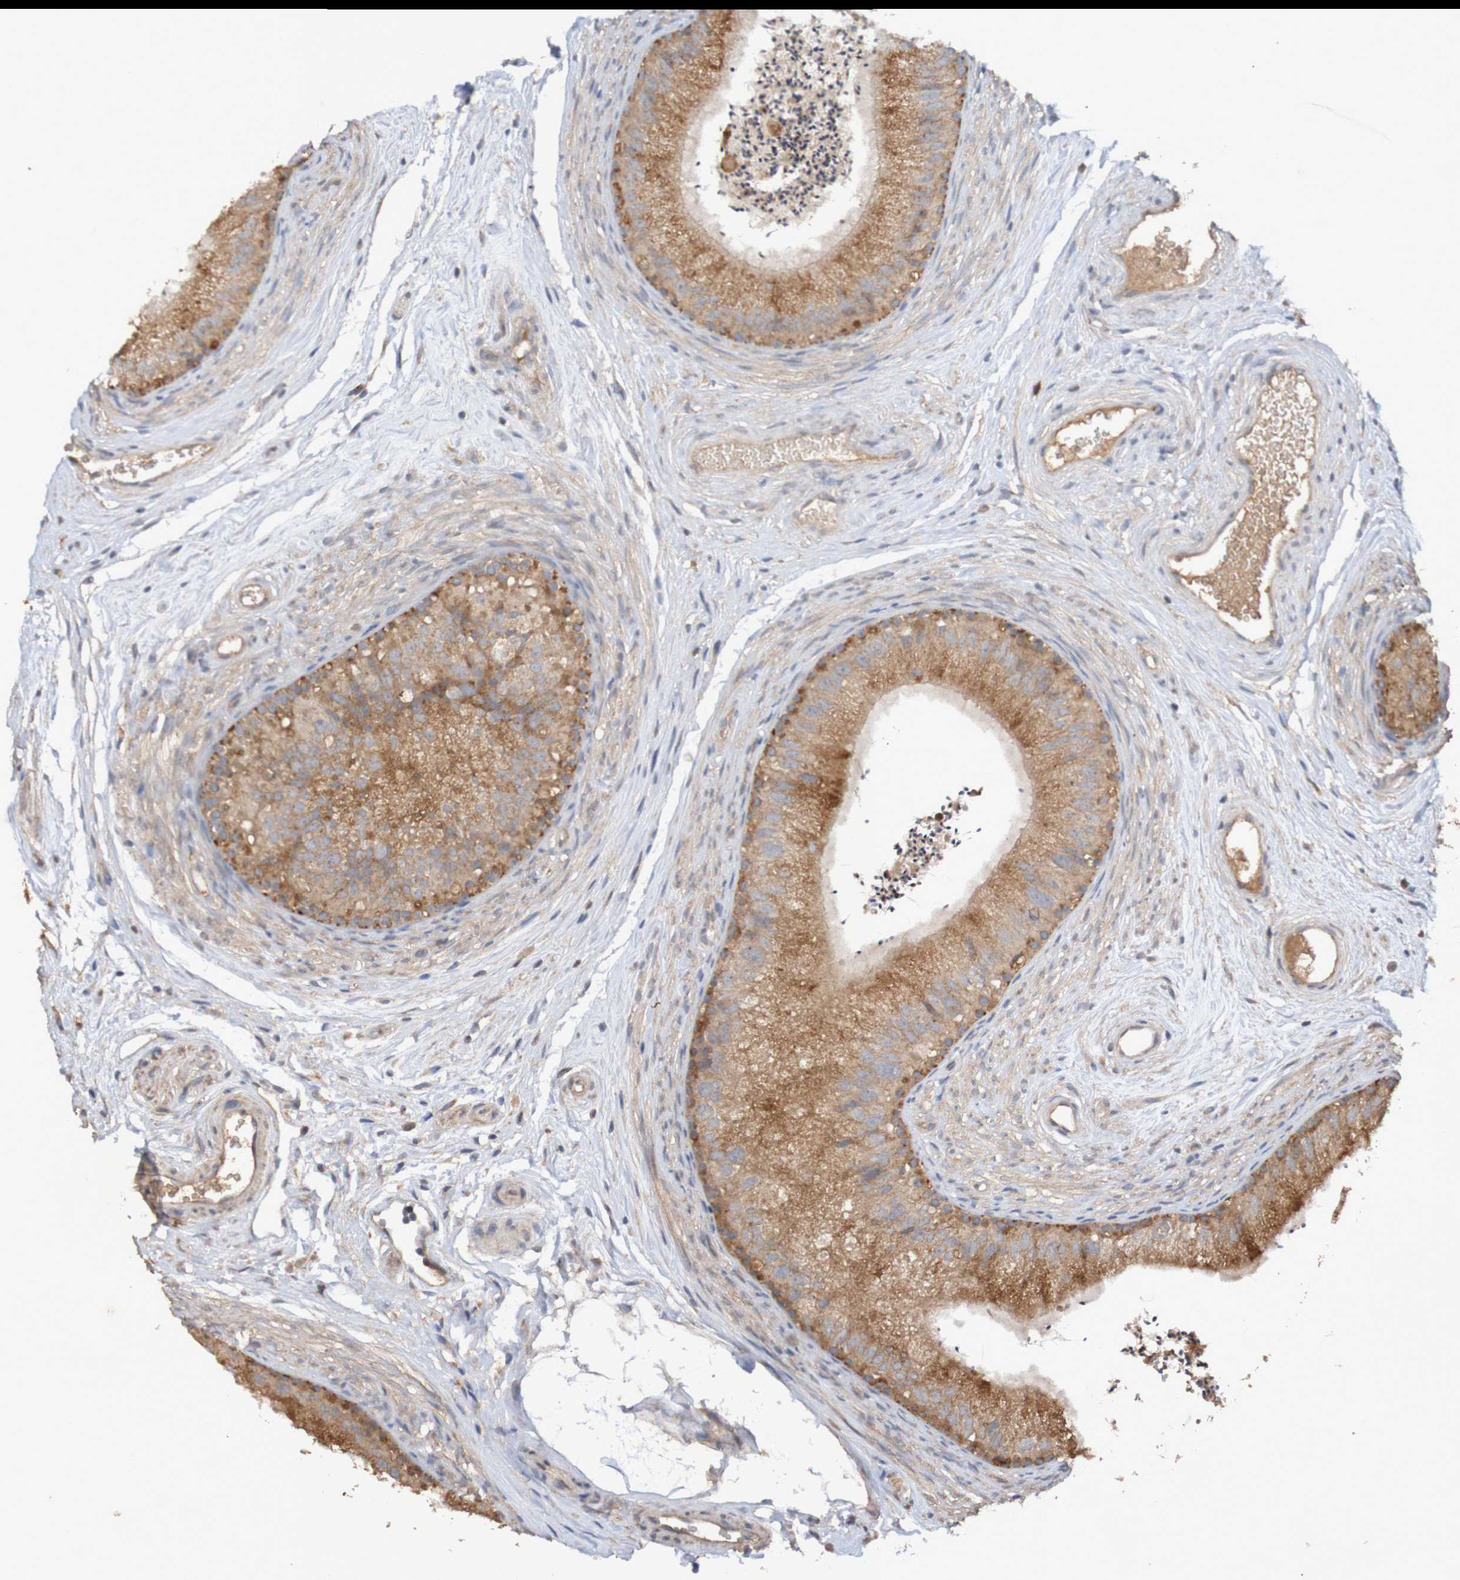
{"staining": {"intensity": "moderate", "quantity": ">75%", "location": "cytoplasmic/membranous"}, "tissue": "epididymis", "cell_type": "Glandular cells", "image_type": "normal", "snomed": [{"axis": "morphology", "description": "Normal tissue, NOS"}, {"axis": "topography", "description": "Epididymis"}], "caption": "This photomicrograph shows immunohistochemistry staining of benign human epididymis, with medium moderate cytoplasmic/membranous positivity in about >75% of glandular cells.", "gene": "PHYH", "patient": {"sex": "male", "age": 56}}